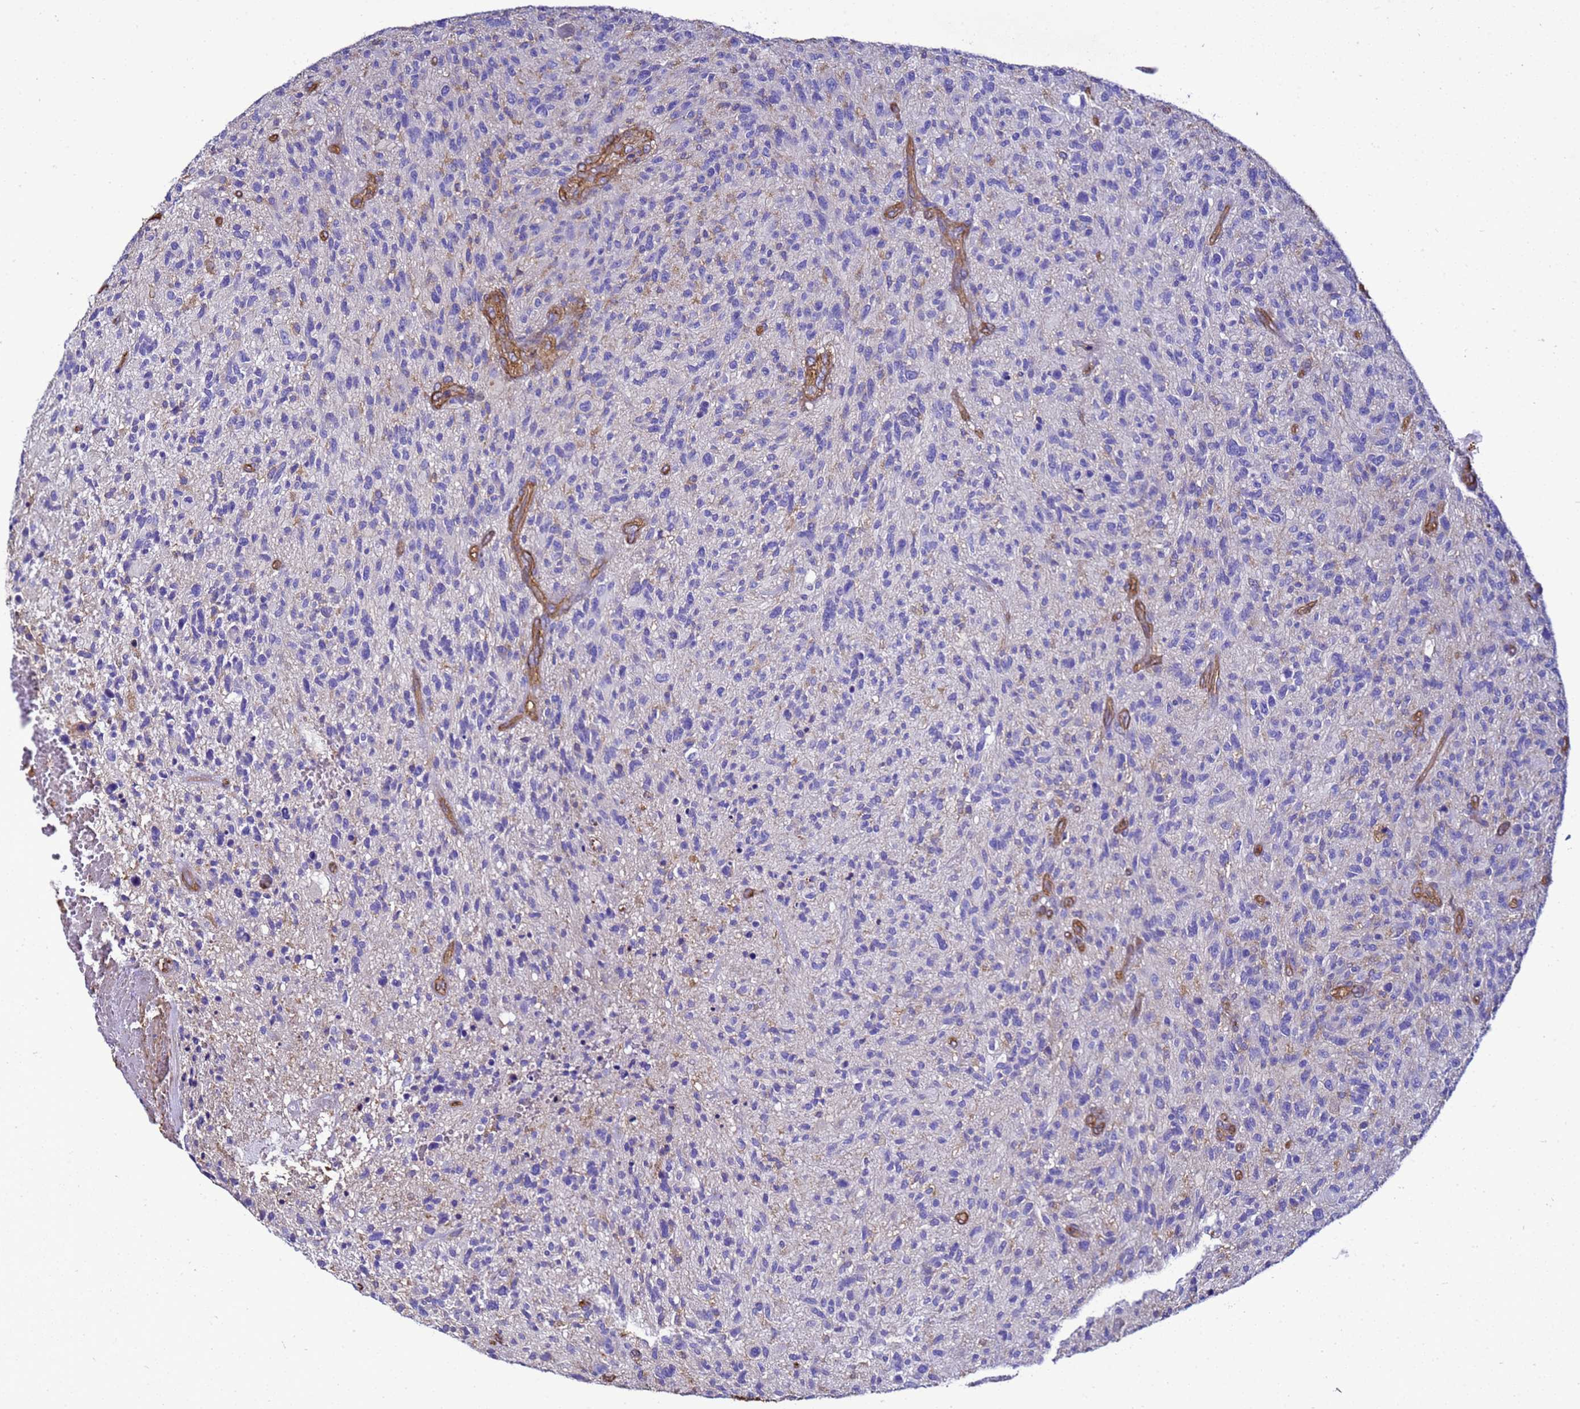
{"staining": {"intensity": "negative", "quantity": "none", "location": "none"}, "tissue": "glioma", "cell_type": "Tumor cells", "image_type": "cancer", "snomed": [{"axis": "morphology", "description": "Glioma, malignant, High grade"}, {"axis": "topography", "description": "Brain"}], "caption": "Protein analysis of malignant high-grade glioma exhibits no significant staining in tumor cells. (DAB (3,3'-diaminobenzidine) immunohistochemistry with hematoxylin counter stain).", "gene": "MYL12A", "patient": {"sex": "male", "age": 47}}